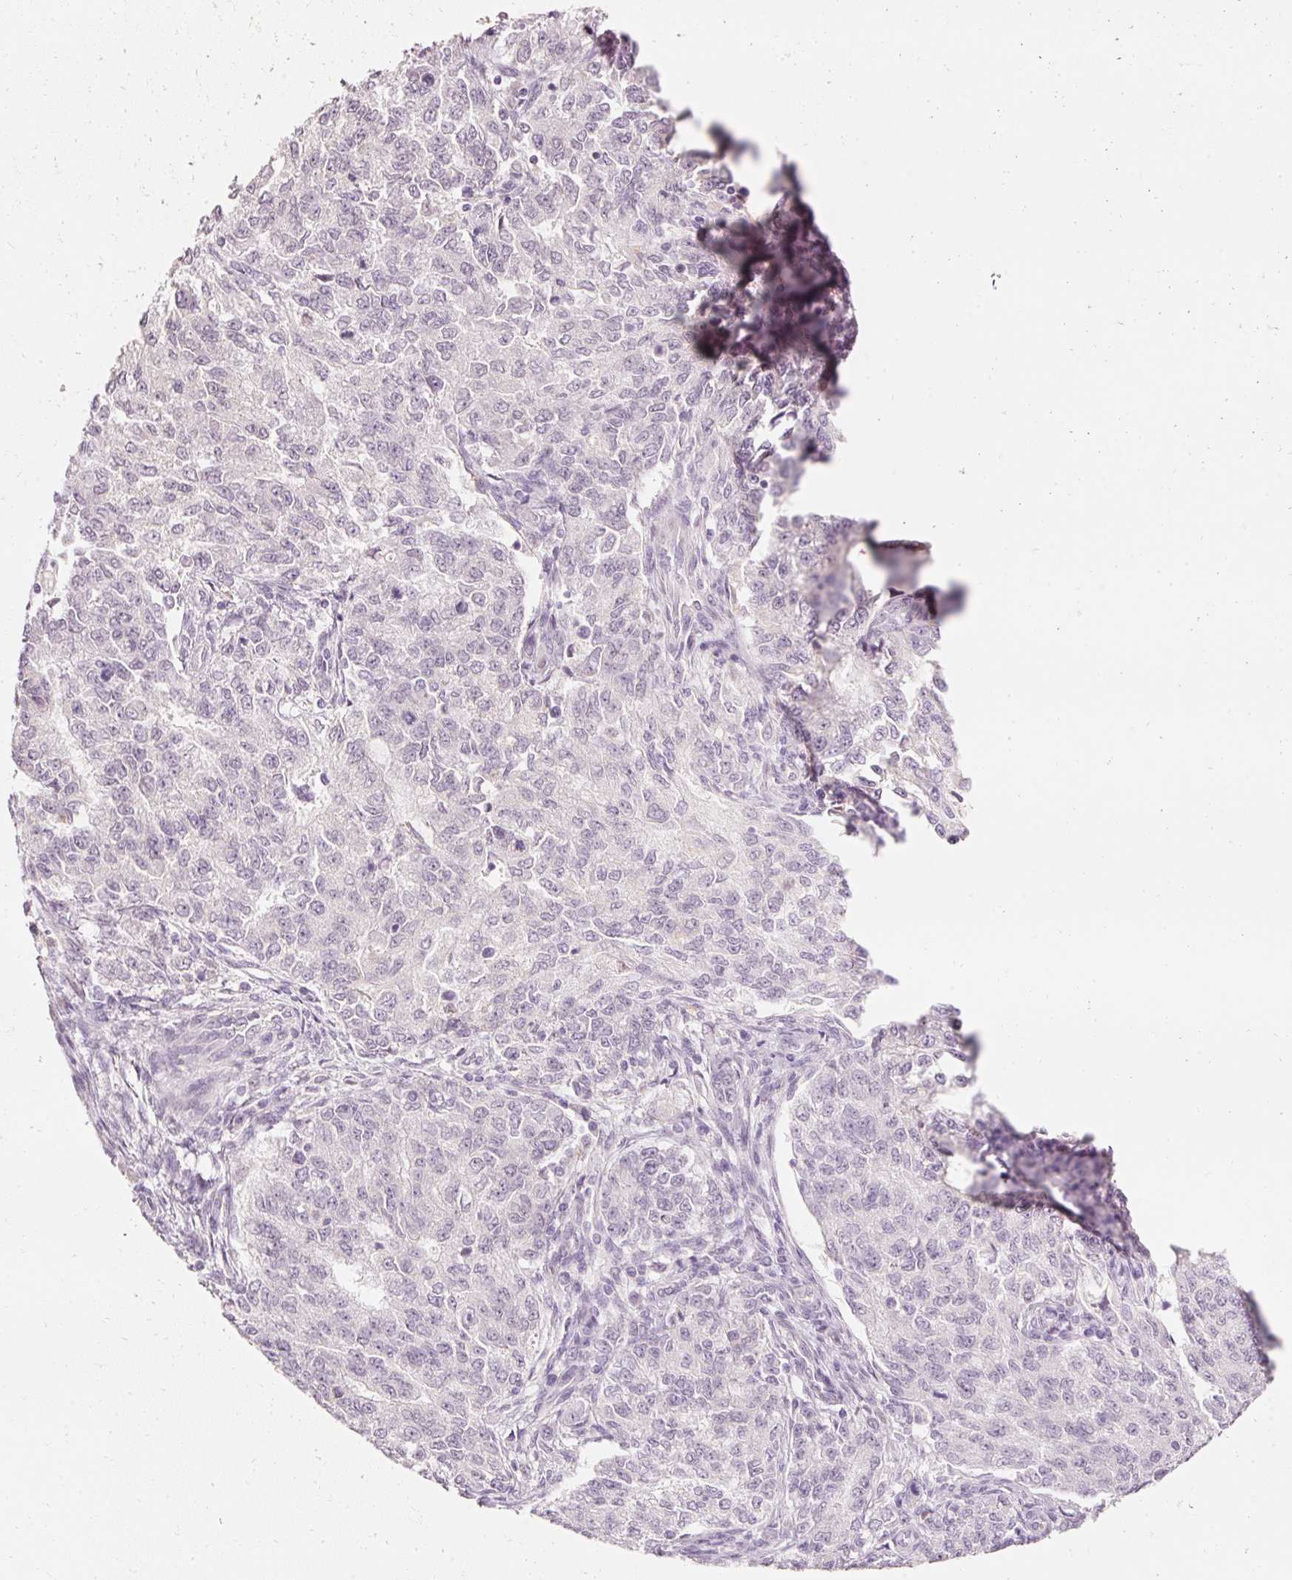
{"staining": {"intensity": "weak", "quantity": "<25%", "location": "nuclear"}, "tissue": "endometrial cancer", "cell_type": "Tumor cells", "image_type": "cancer", "snomed": [{"axis": "morphology", "description": "Adenocarcinoma, NOS"}, {"axis": "topography", "description": "Endometrium"}], "caption": "Protein analysis of endometrial cancer demonstrates no significant staining in tumor cells. (Immunohistochemistry (ihc), brightfield microscopy, high magnification).", "gene": "ELAVL3", "patient": {"sex": "female", "age": 50}}